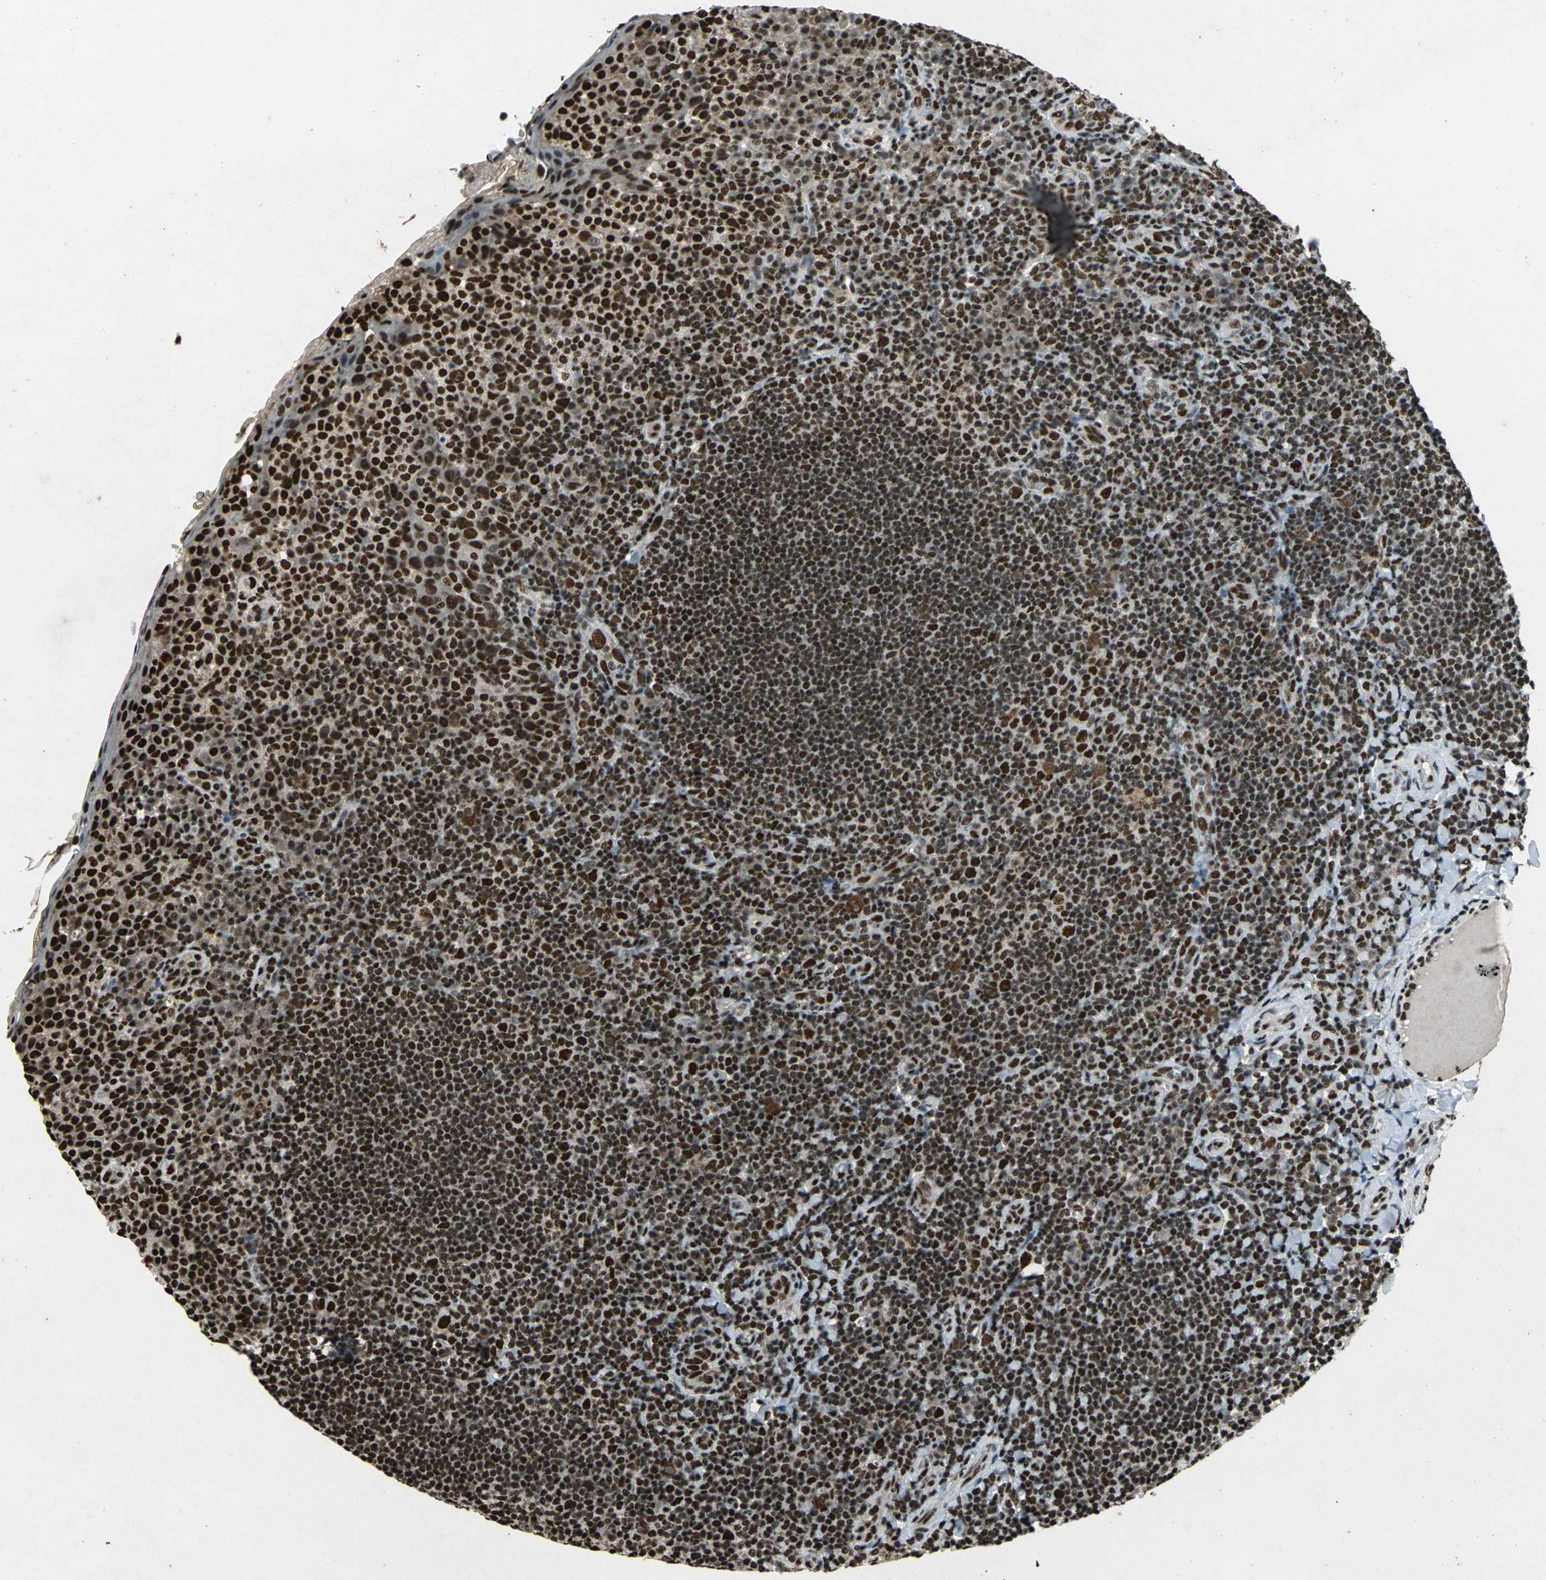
{"staining": {"intensity": "strong", "quantity": ">75%", "location": "nuclear"}, "tissue": "tonsil", "cell_type": "Germinal center cells", "image_type": "normal", "snomed": [{"axis": "morphology", "description": "Normal tissue, NOS"}, {"axis": "topography", "description": "Tonsil"}], "caption": "Protein expression analysis of benign tonsil displays strong nuclear staining in about >75% of germinal center cells.", "gene": "MTA2", "patient": {"sex": "male", "age": 17}}